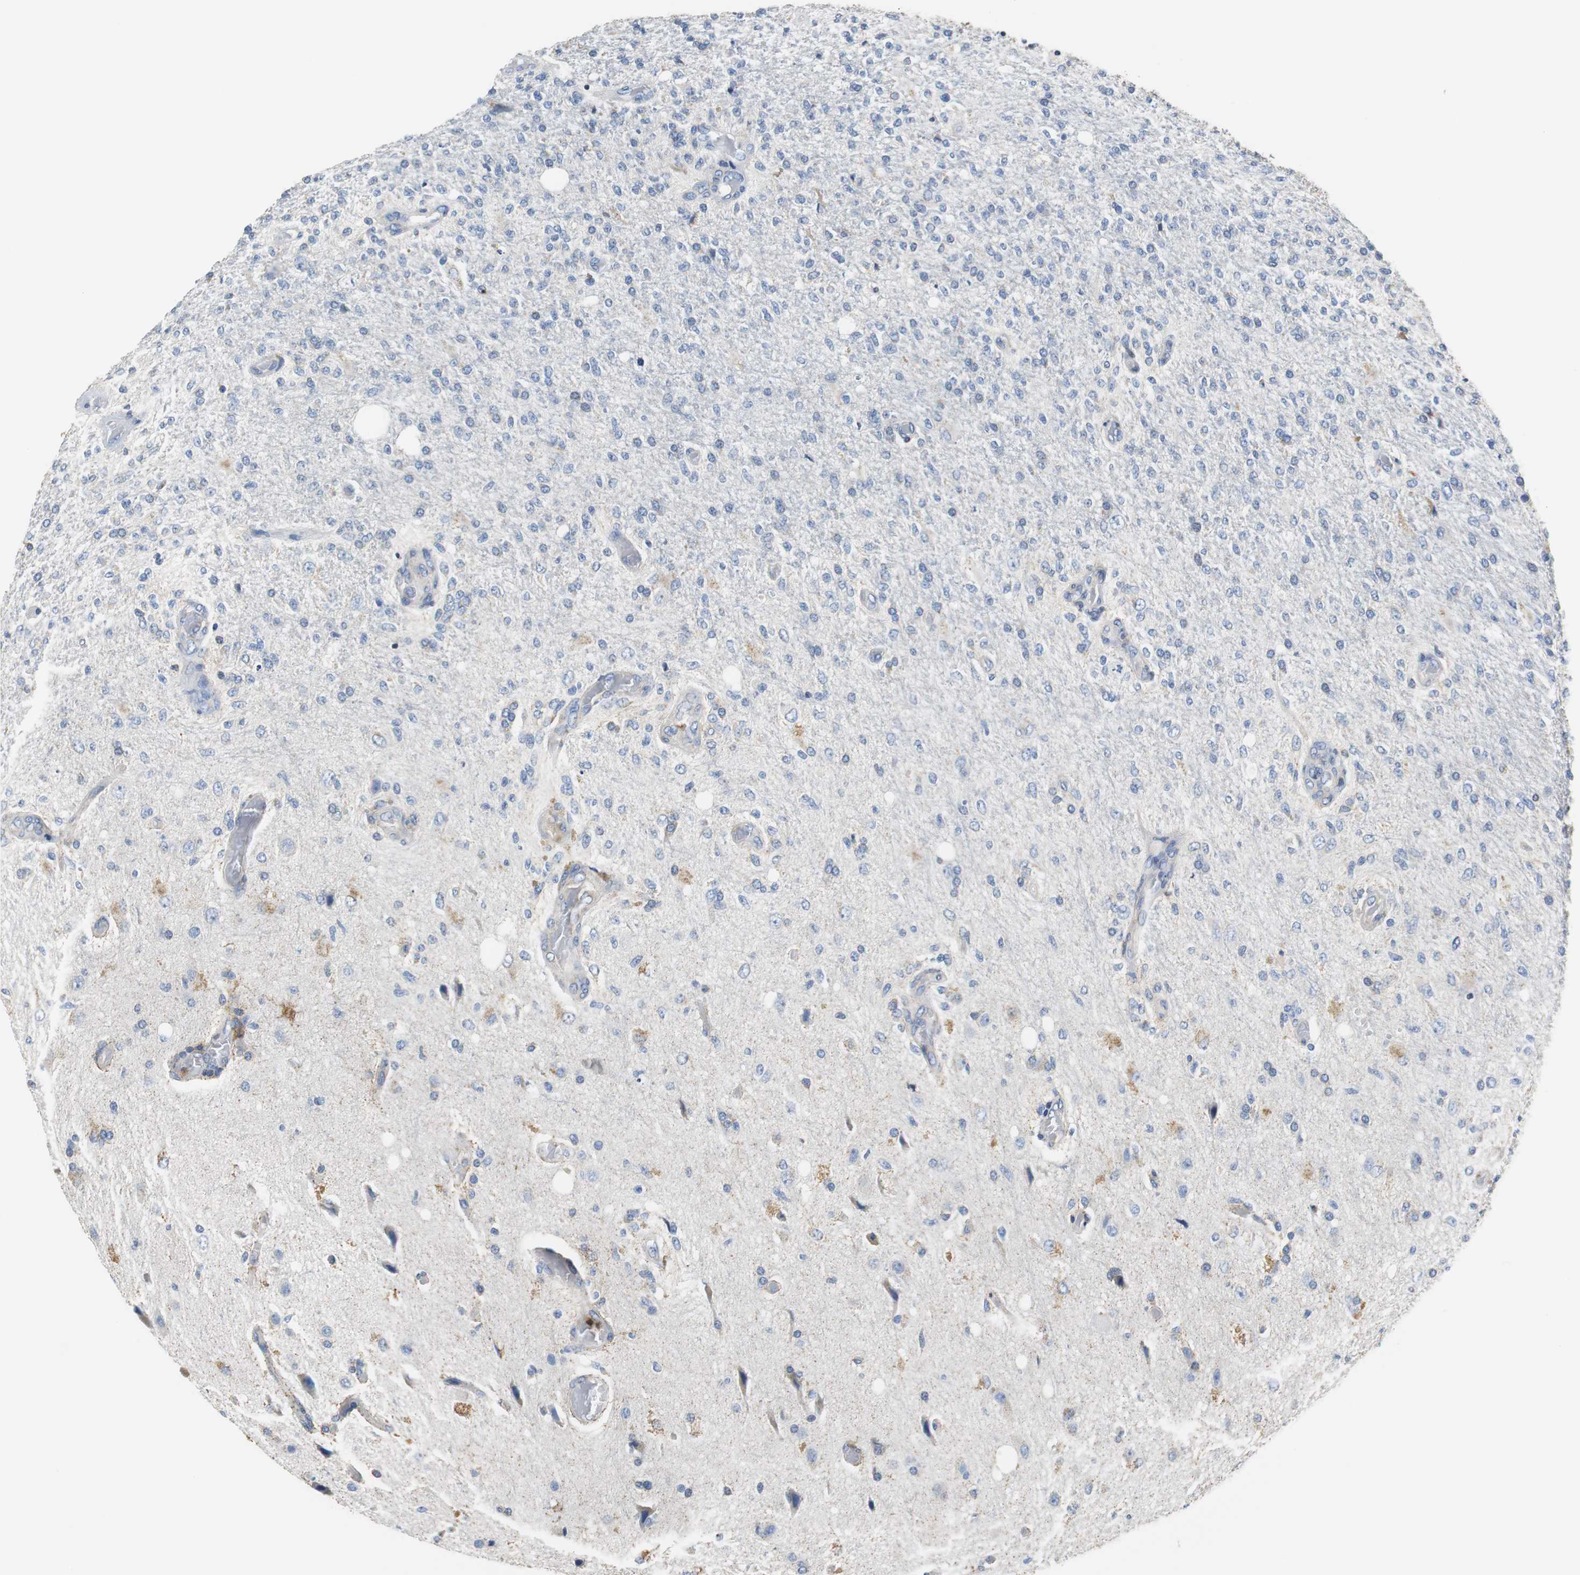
{"staining": {"intensity": "negative", "quantity": "none", "location": "none"}, "tissue": "glioma", "cell_type": "Tumor cells", "image_type": "cancer", "snomed": [{"axis": "morphology", "description": "Normal tissue, NOS"}, {"axis": "morphology", "description": "Glioma, malignant, High grade"}, {"axis": "topography", "description": "Cerebral cortex"}], "caption": "High magnification brightfield microscopy of glioma stained with DAB (3,3'-diaminobenzidine) (brown) and counterstained with hematoxylin (blue): tumor cells show no significant expression.", "gene": "VAMP8", "patient": {"sex": "male", "age": 77}}